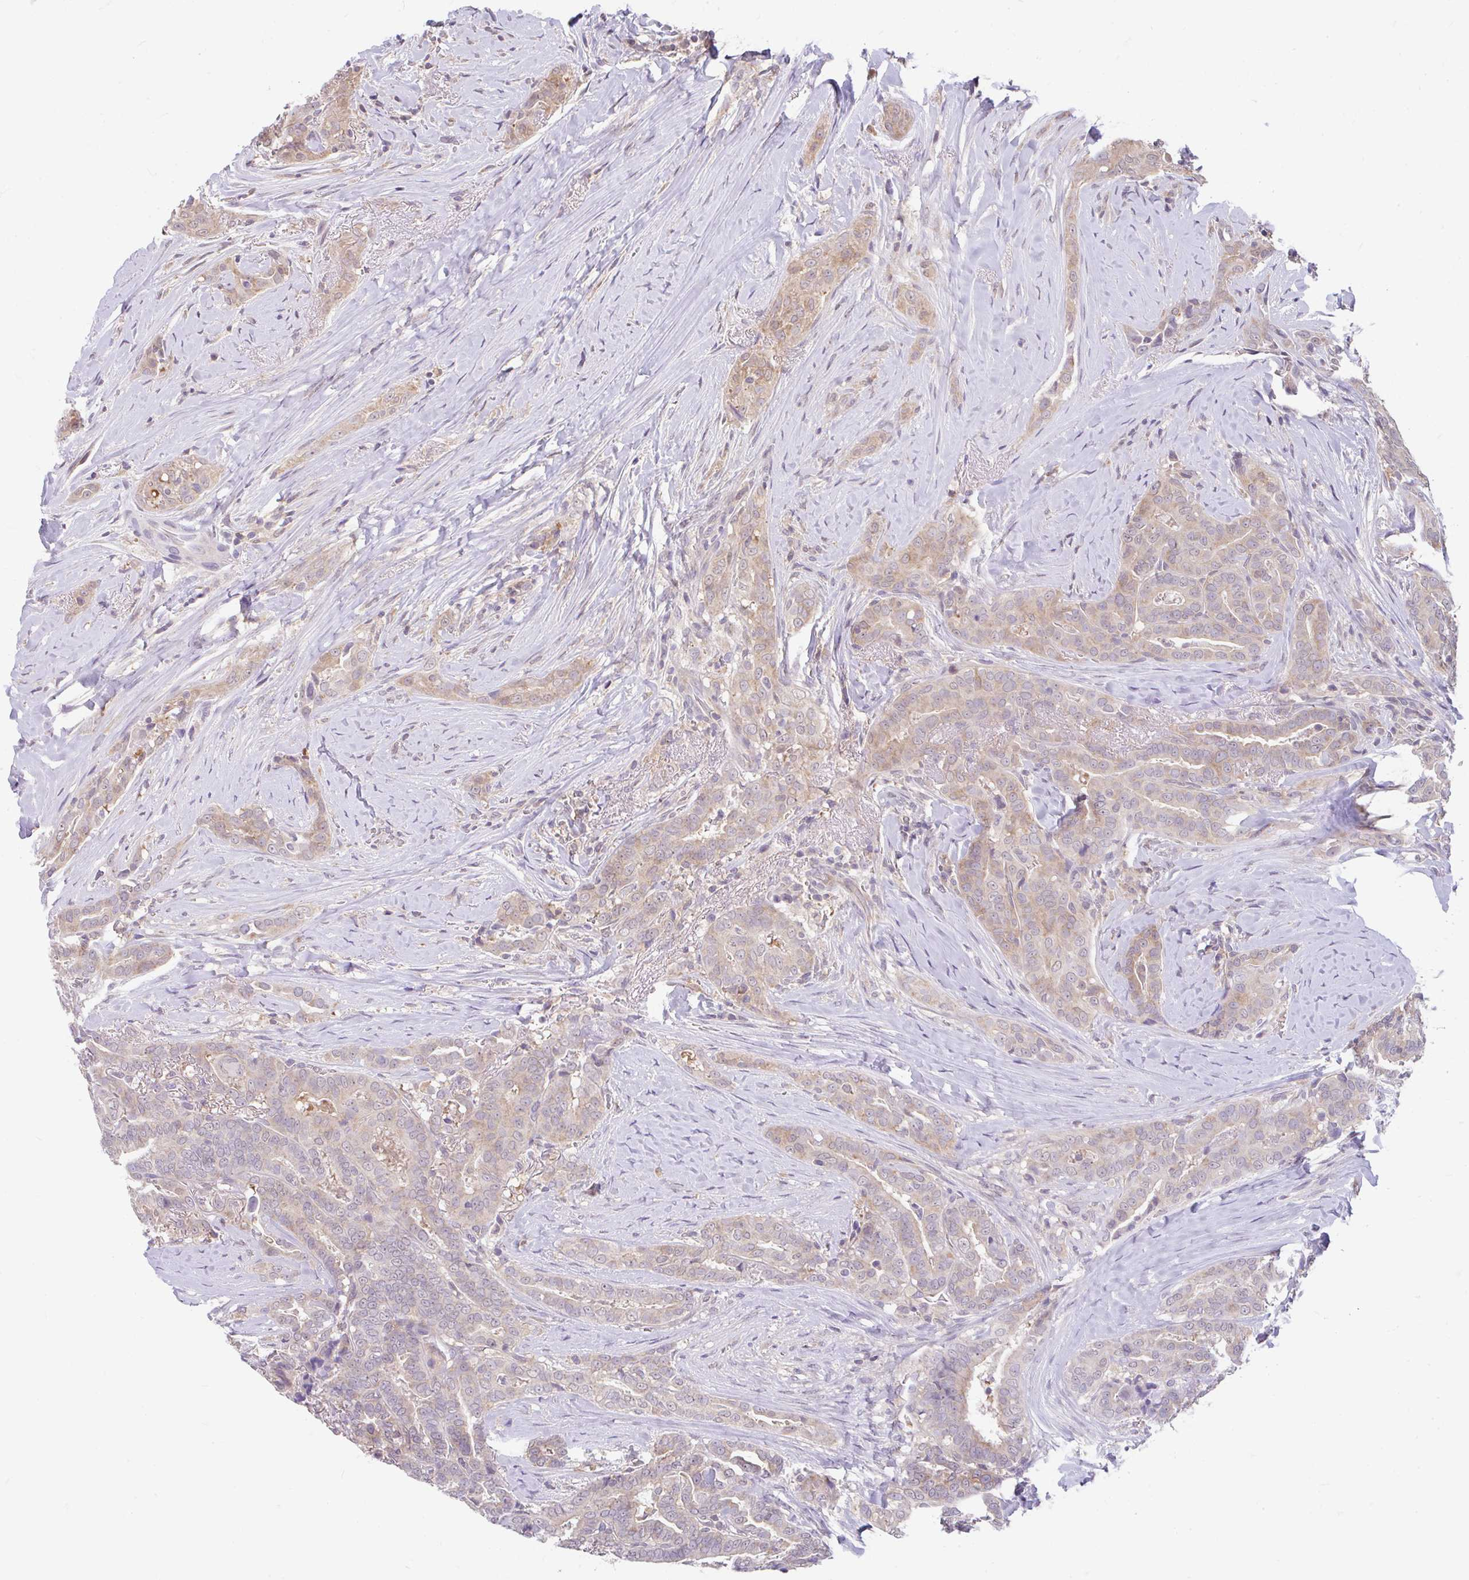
{"staining": {"intensity": "weak", "quantity": "<25%", "location": "cytoplasmic/membranous"}, "tissue": "thyroid cancer", "cell_type": "Tumor cells", "image_type": "cancer", "snomed": [{"axis": "morphology", "description": "Papillary adenocarcinoma, NOS"}, {"axis": "topography", "description": "Thyroid gland"}], "caption": "High magnification brightfield microscopy of thyroid papillary adenocarcinoma stained with DAB (3,3'-diaminobenzidine) (brown) and counterstained with hematoxylin (blue): tumor cells show no significant expression.", "gene": "RALBP1", "patient": {"sex": "male", "age": 61}}